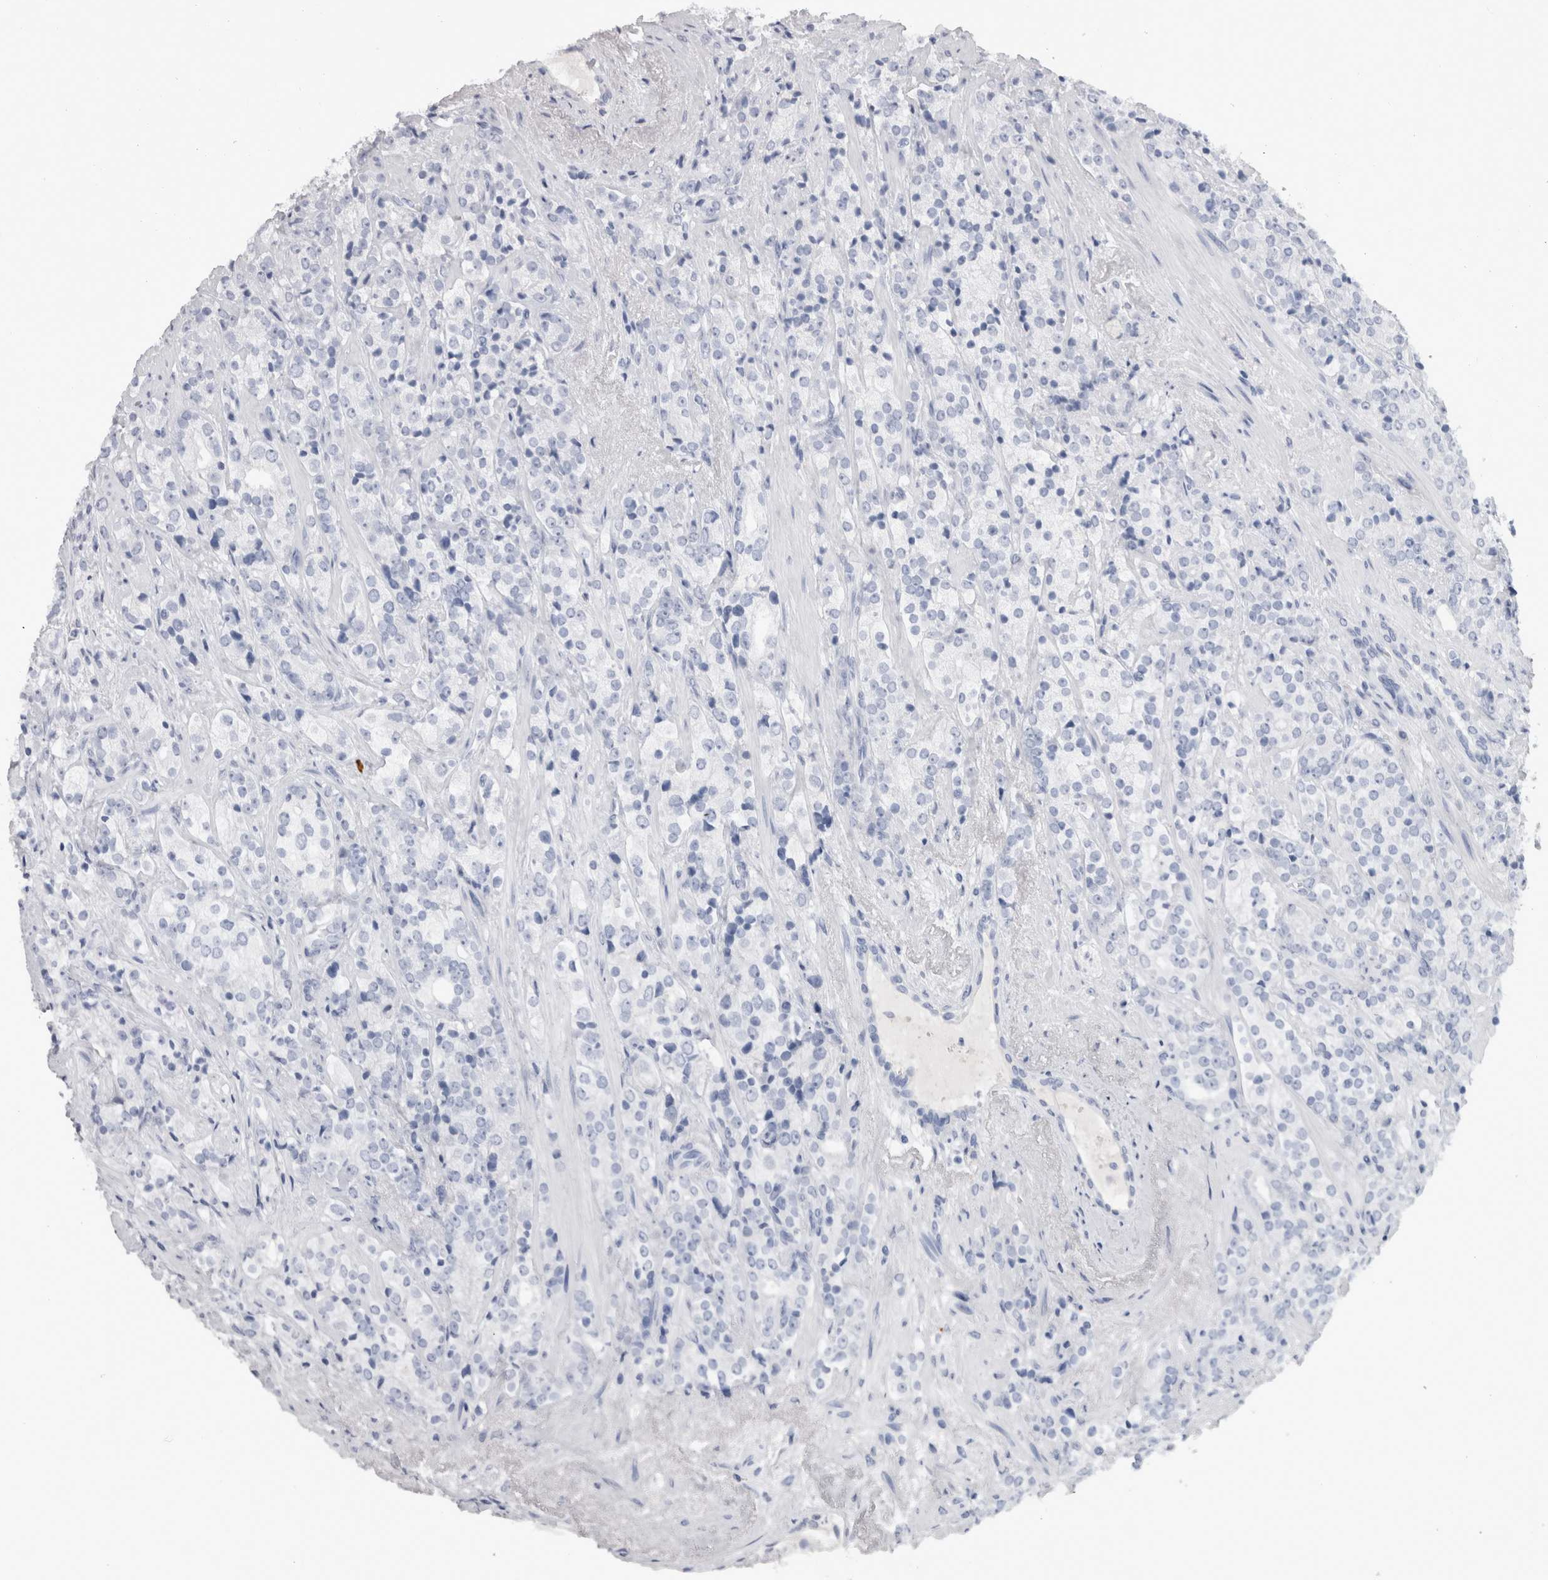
{"staining": {"intensity": "negative", "quantity": "none", "location": "none"}, "tissue": "prostate cancer", "cell_type": "Tumor cells", "image_type": "cancer", "snomed": [{"axis": "morphology", "description": "Adenocarcinoma, High grade"}, {"axis": "topography", "description": "Prostate"}], "caption": "Protein analysis of prostate high-grade adenocarcinoma reveals no significant staining in tumor cells.", "gene": "ADAM2", "patient": {"sex": "male", "age": 71}}